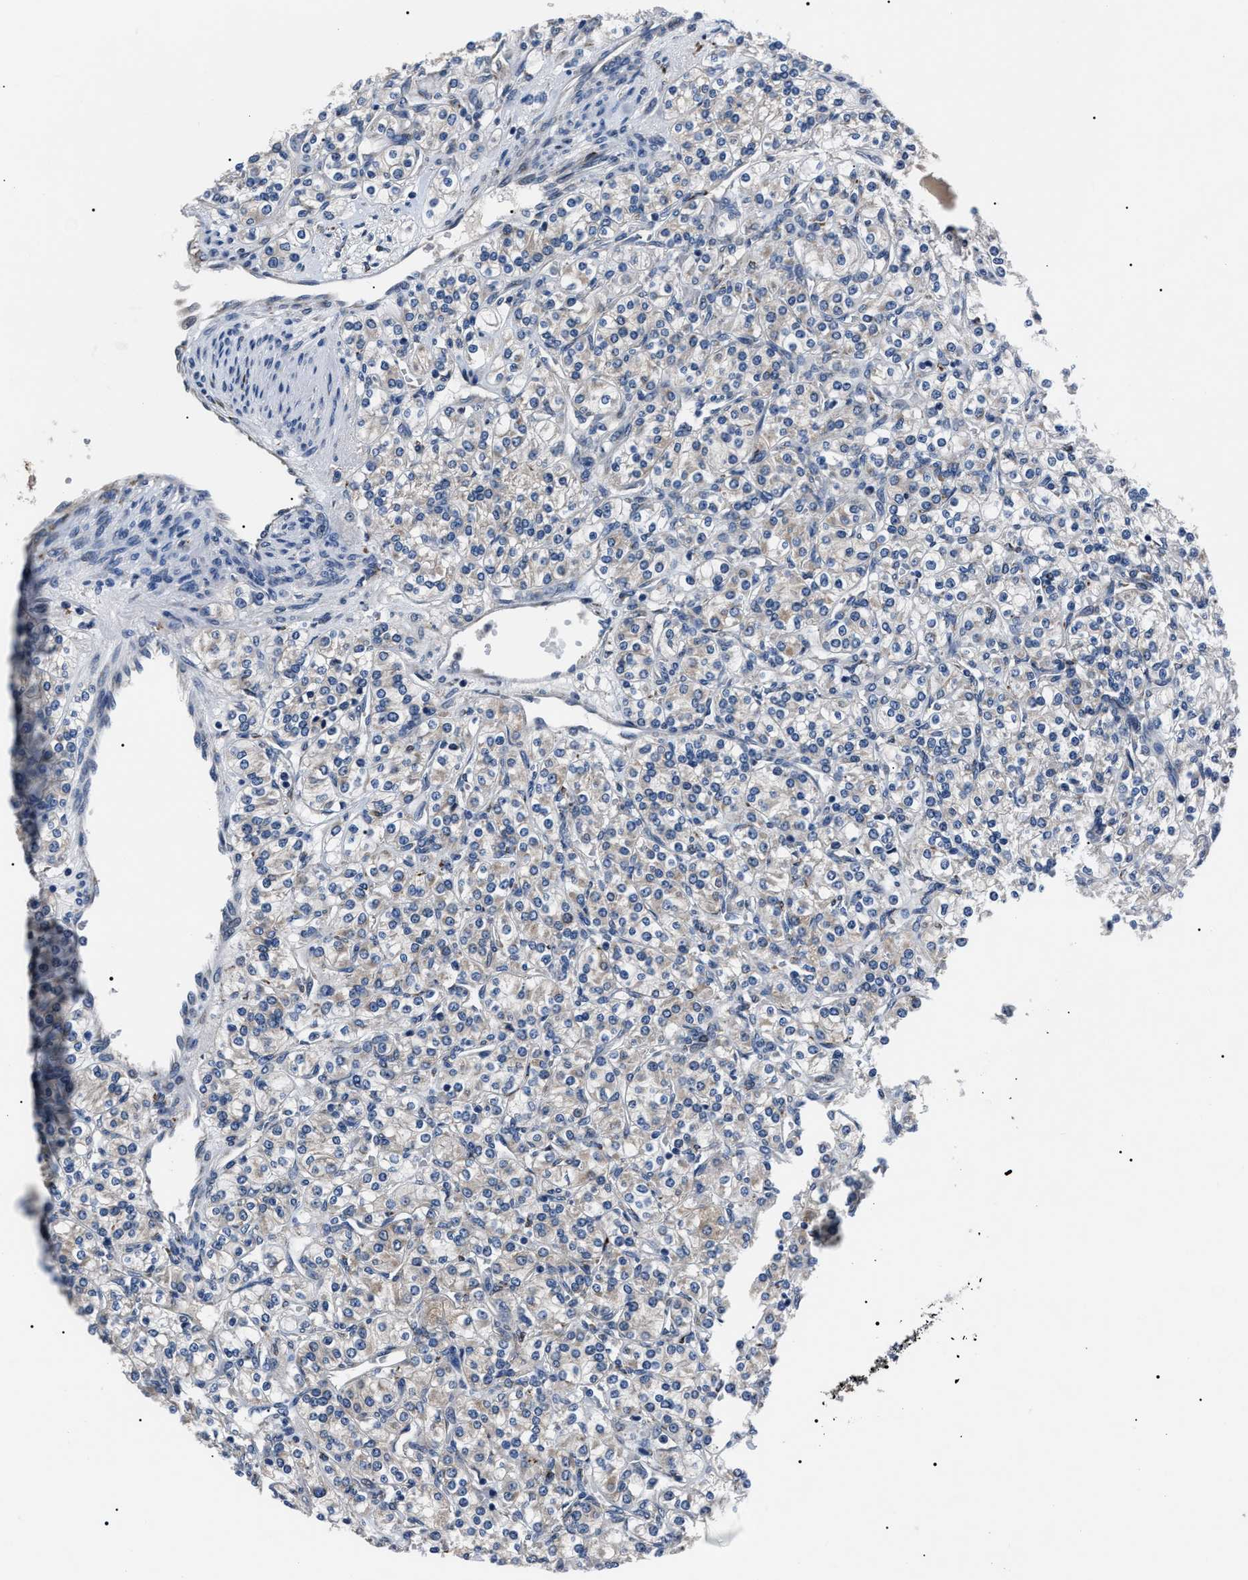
{"staining": {"intensity": "negative", "quantity": "none", "location": "none"}, "tissue": "renal cancer", "cell_type": "Tumor cells", "image_type": "cancer", "snomed": [{"axis": "morphology", "description": "Adenocarcinoma, NOS"}, {"axis": "topography", "description": "Kidney"}], "caption": "There is no significant expression in tumor cells of adenocarcinoma (renal).", "gene": "LRRC14", "patient": {"sex": "male", "age": 77}}